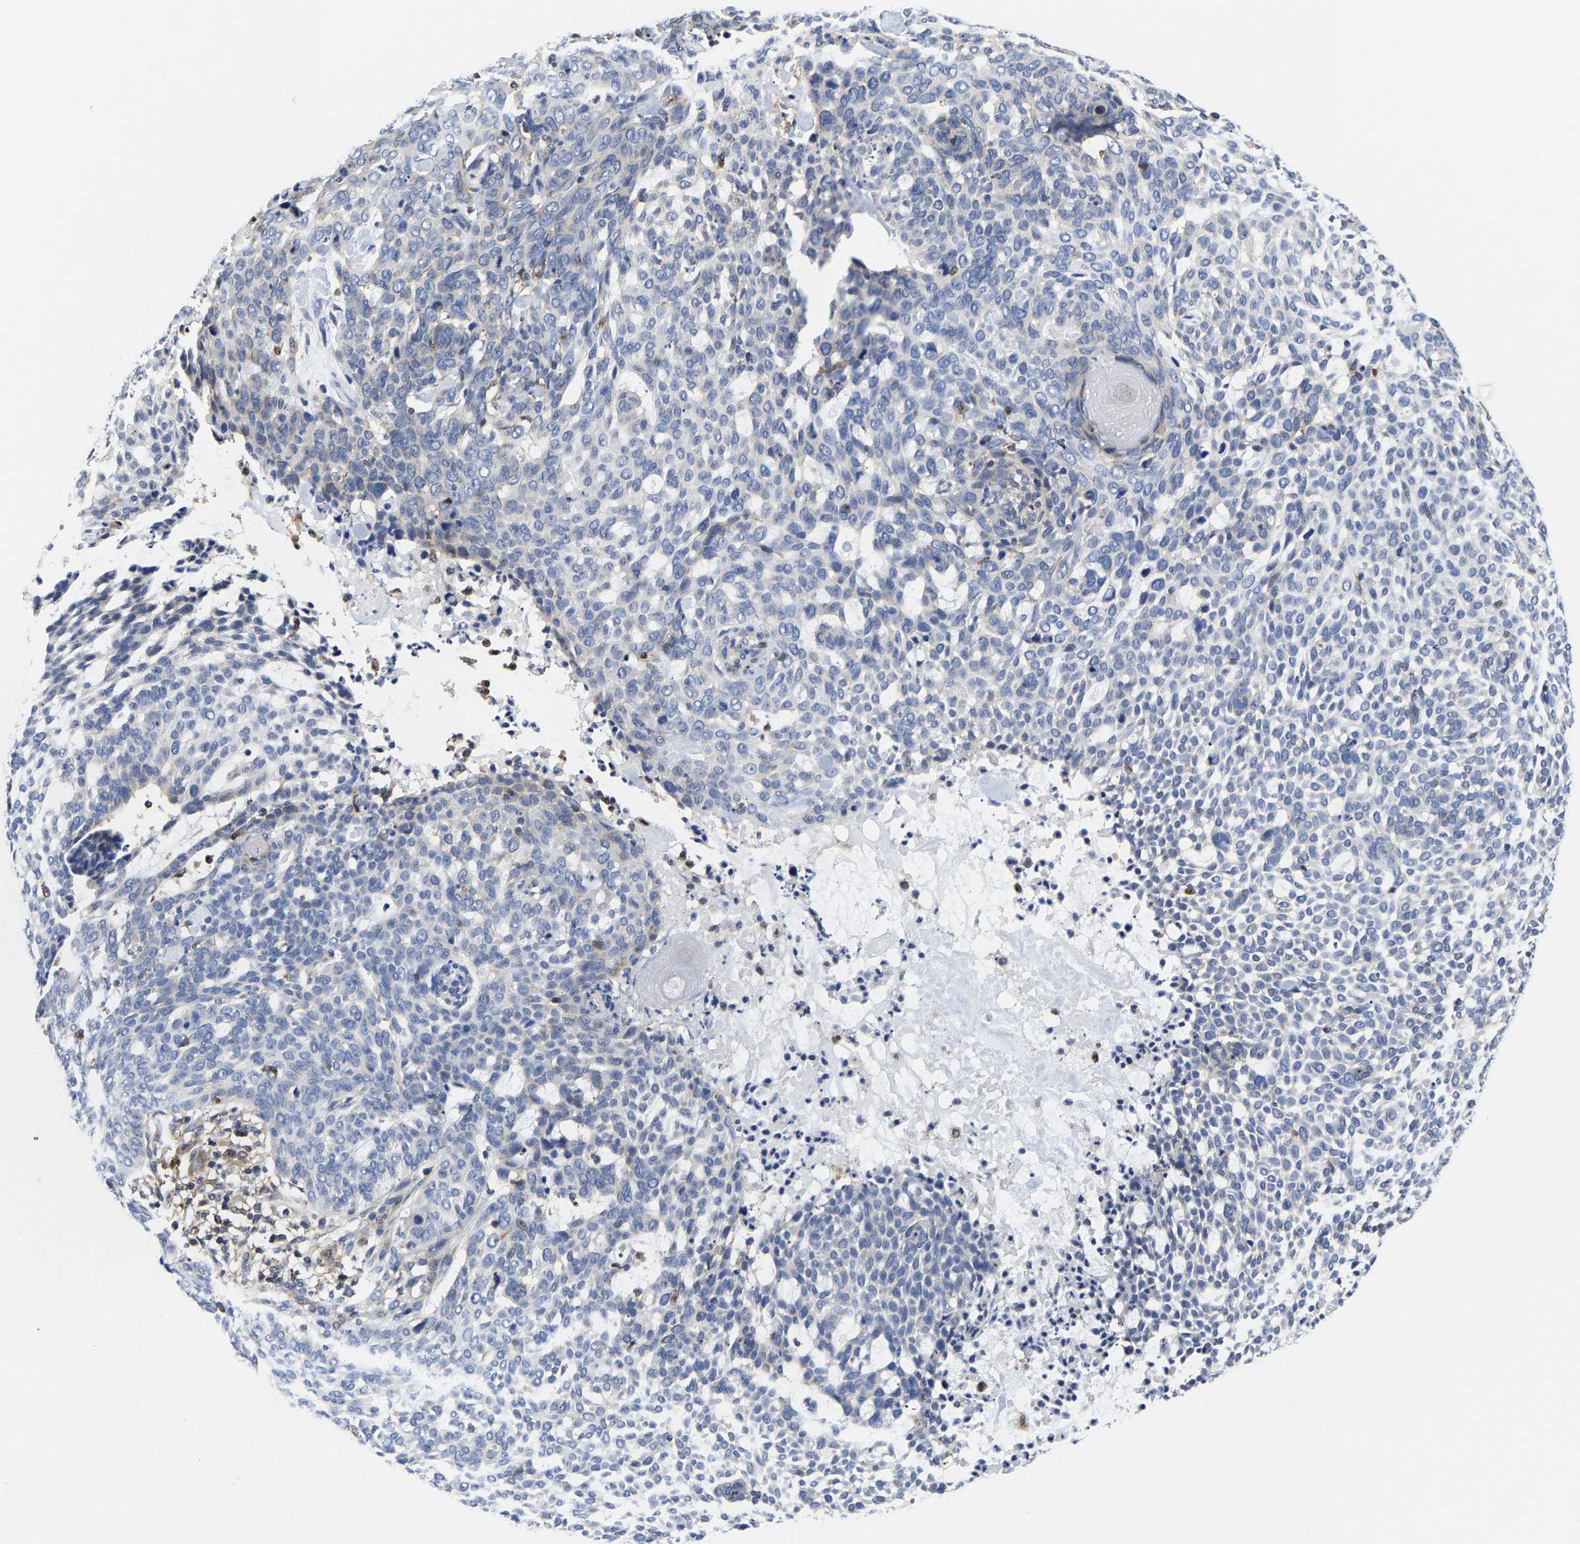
{"staining": {"intensity": "negative", "quantity": "none", "location": "none"}, "tissue": "skin cancer", "cell_type": "Tumor cells", "image_type": "cancer", "snomed": [{"axis": "morphology", "description": "Basal cell carcinoma"}, {"axis": "topography", "description": "Skin"}], "caption": "This is an immunohistochemistry histopathology image of skin cancer (basal cell carcinoma). There is no positivity in tumor cells.", "gene": "PFKFB3", "patient": {"sex": "female", "age": 64}}